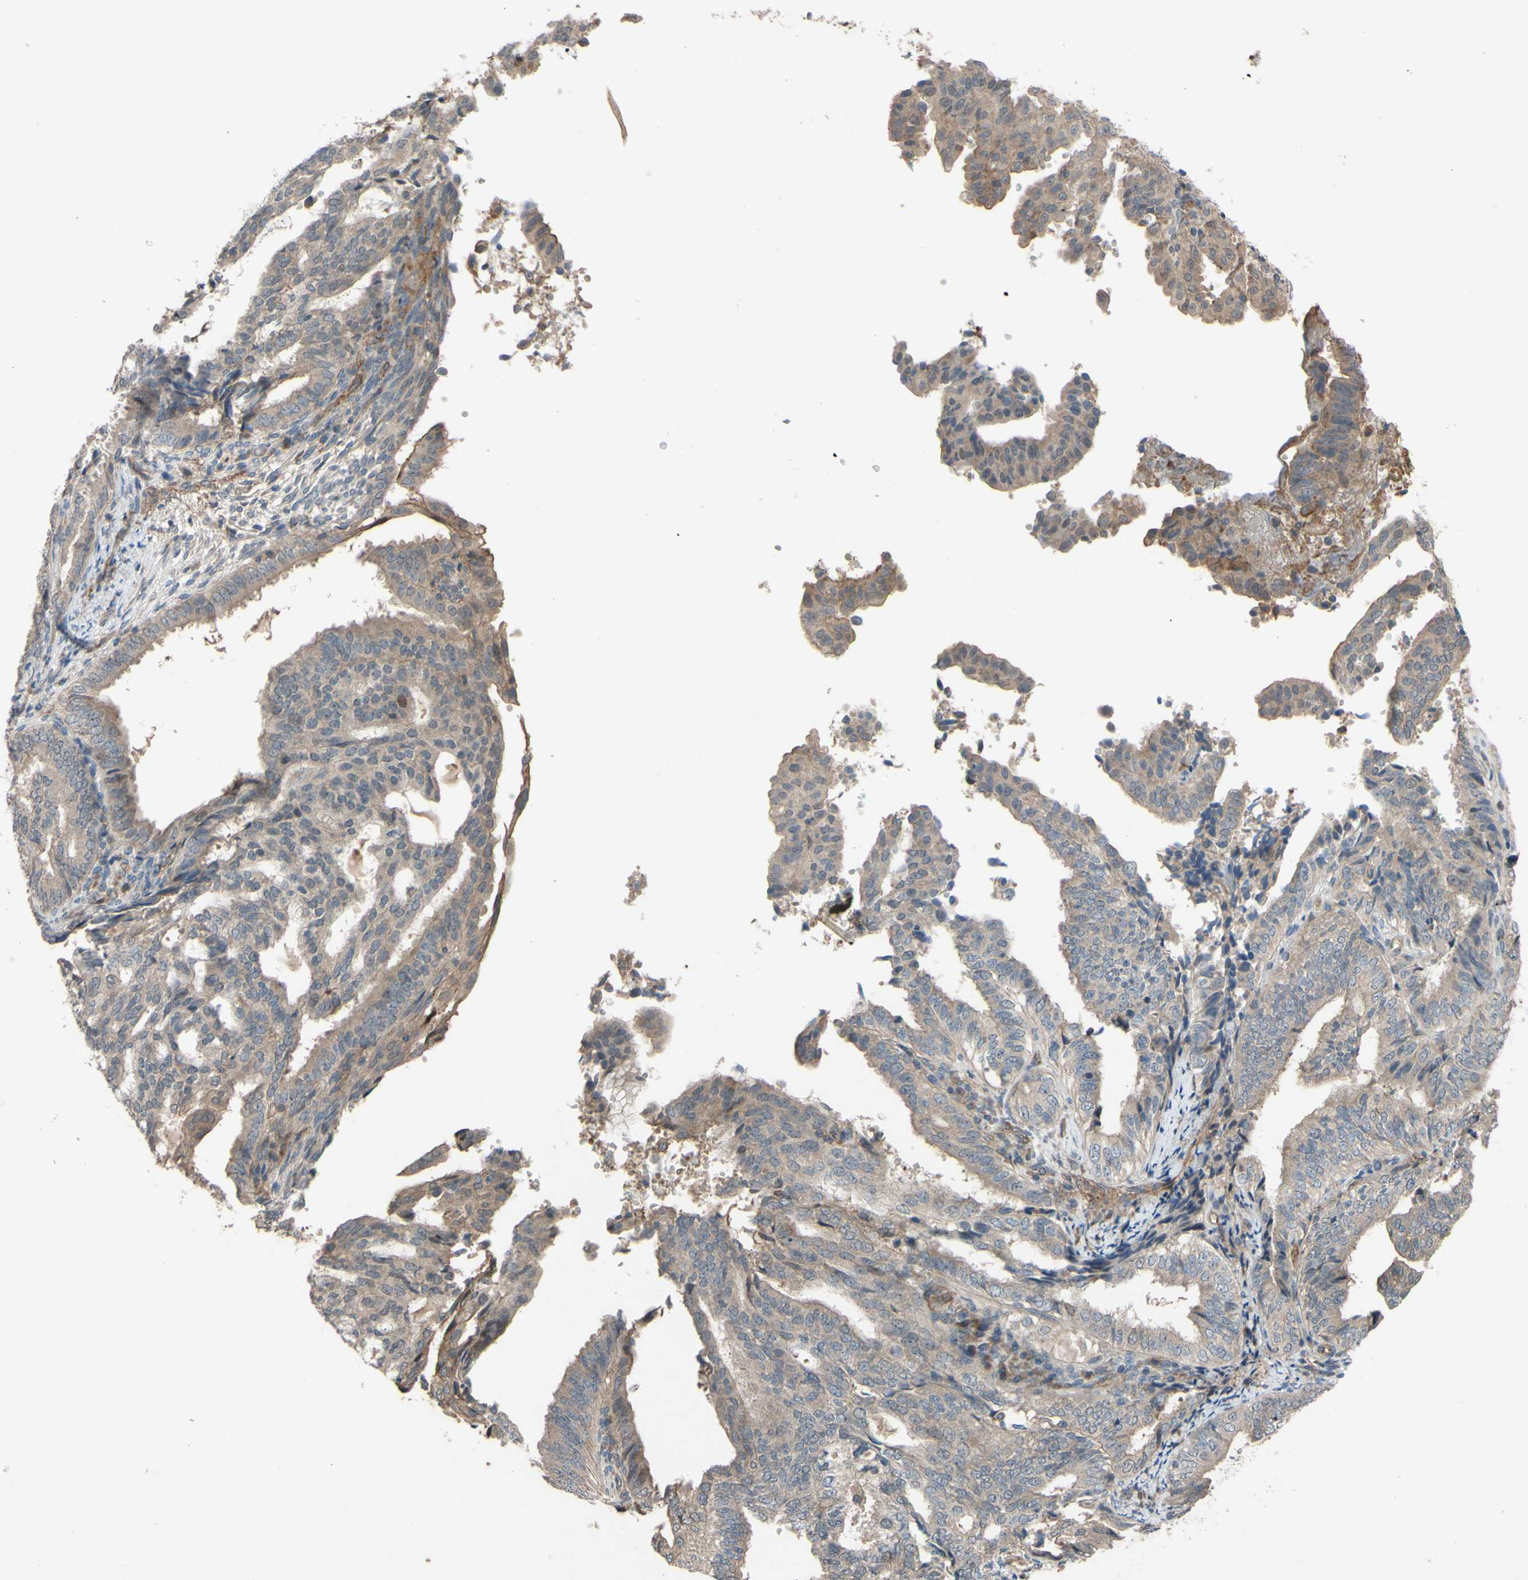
{"staining": {"intensity": "weak", "quantity": ">75%", "location": "cytoplasmic/membranous"}, "tissue": "endometrial cancer", "cell_type": "Tumor cells", "image_type": "cancer", "snomed": [{"axis": "morphology", "description": "Adenocarcinoma, NOS"}, {"axis": "topography", "description": "Endometrium"}], "caption": "DAB immunohistochemical staining of human endometrial adenocarcinoma displays weak cytoplasmic/membranous protein staining in about >75% of tumor cells.", "gene": "SHROOM4", "patient": {"sex": "female", "age": 58}}